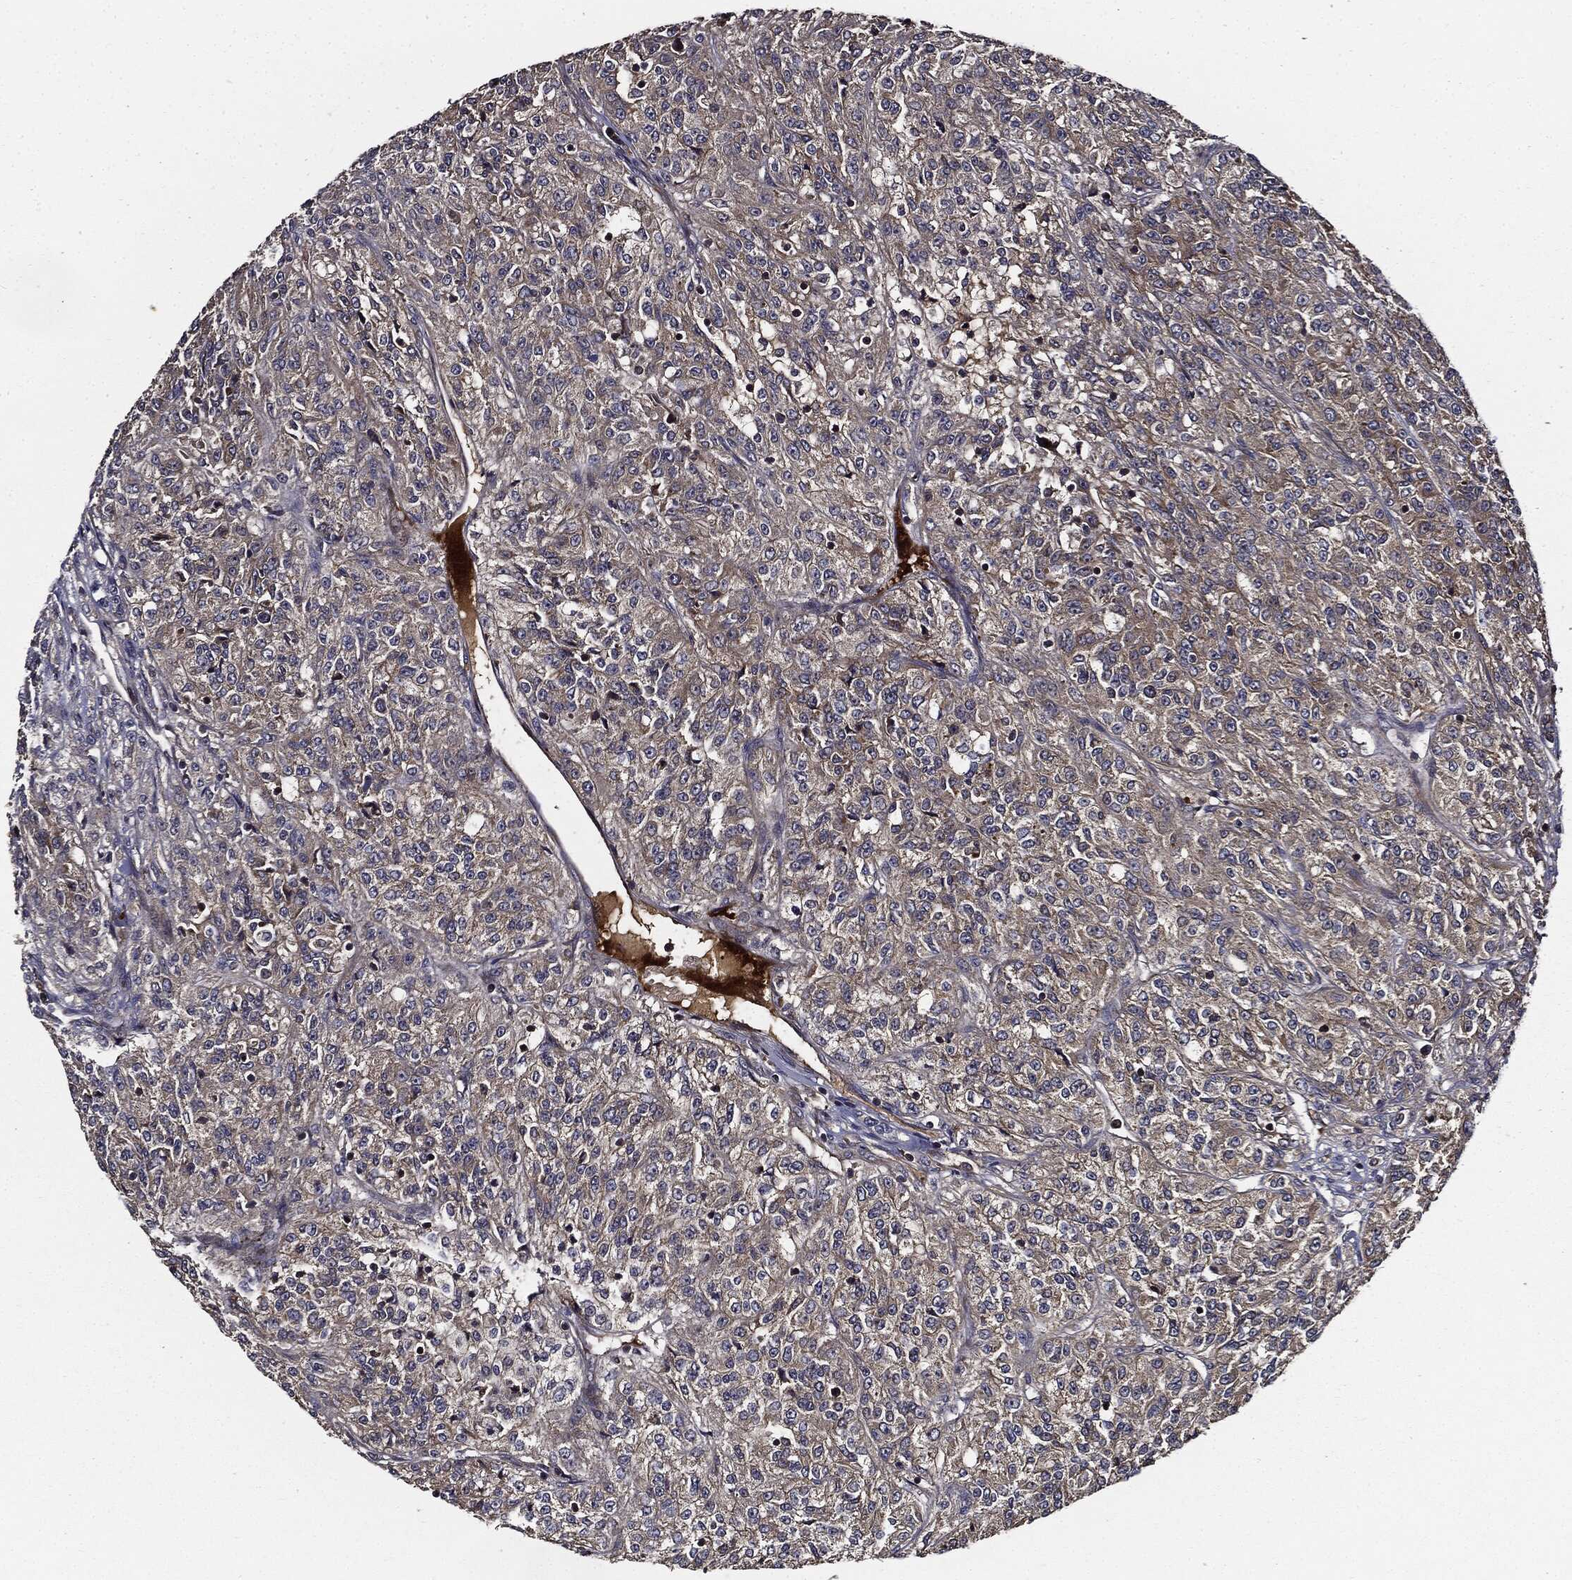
{"staining": {"intensity": "negative", "quantity": "none", "location": "none"}, "tissue": "renal cancer", "cell_type": "Tumor cells", "image_type": "cancer", "snomed": [{"axis": "morphology", "description": "Adenocarcinoma, NOS"}, {"axis": "topography", "description": "Kidney"}], "caption": "Immunohistochemistry (IHC) of human renal adenocarcinoma shows no positivity in tumor cells. (IHC, brightfield microscopy, high magnification).", "gene": "HTT", "patient": {"sex": "female", "age": 63}}